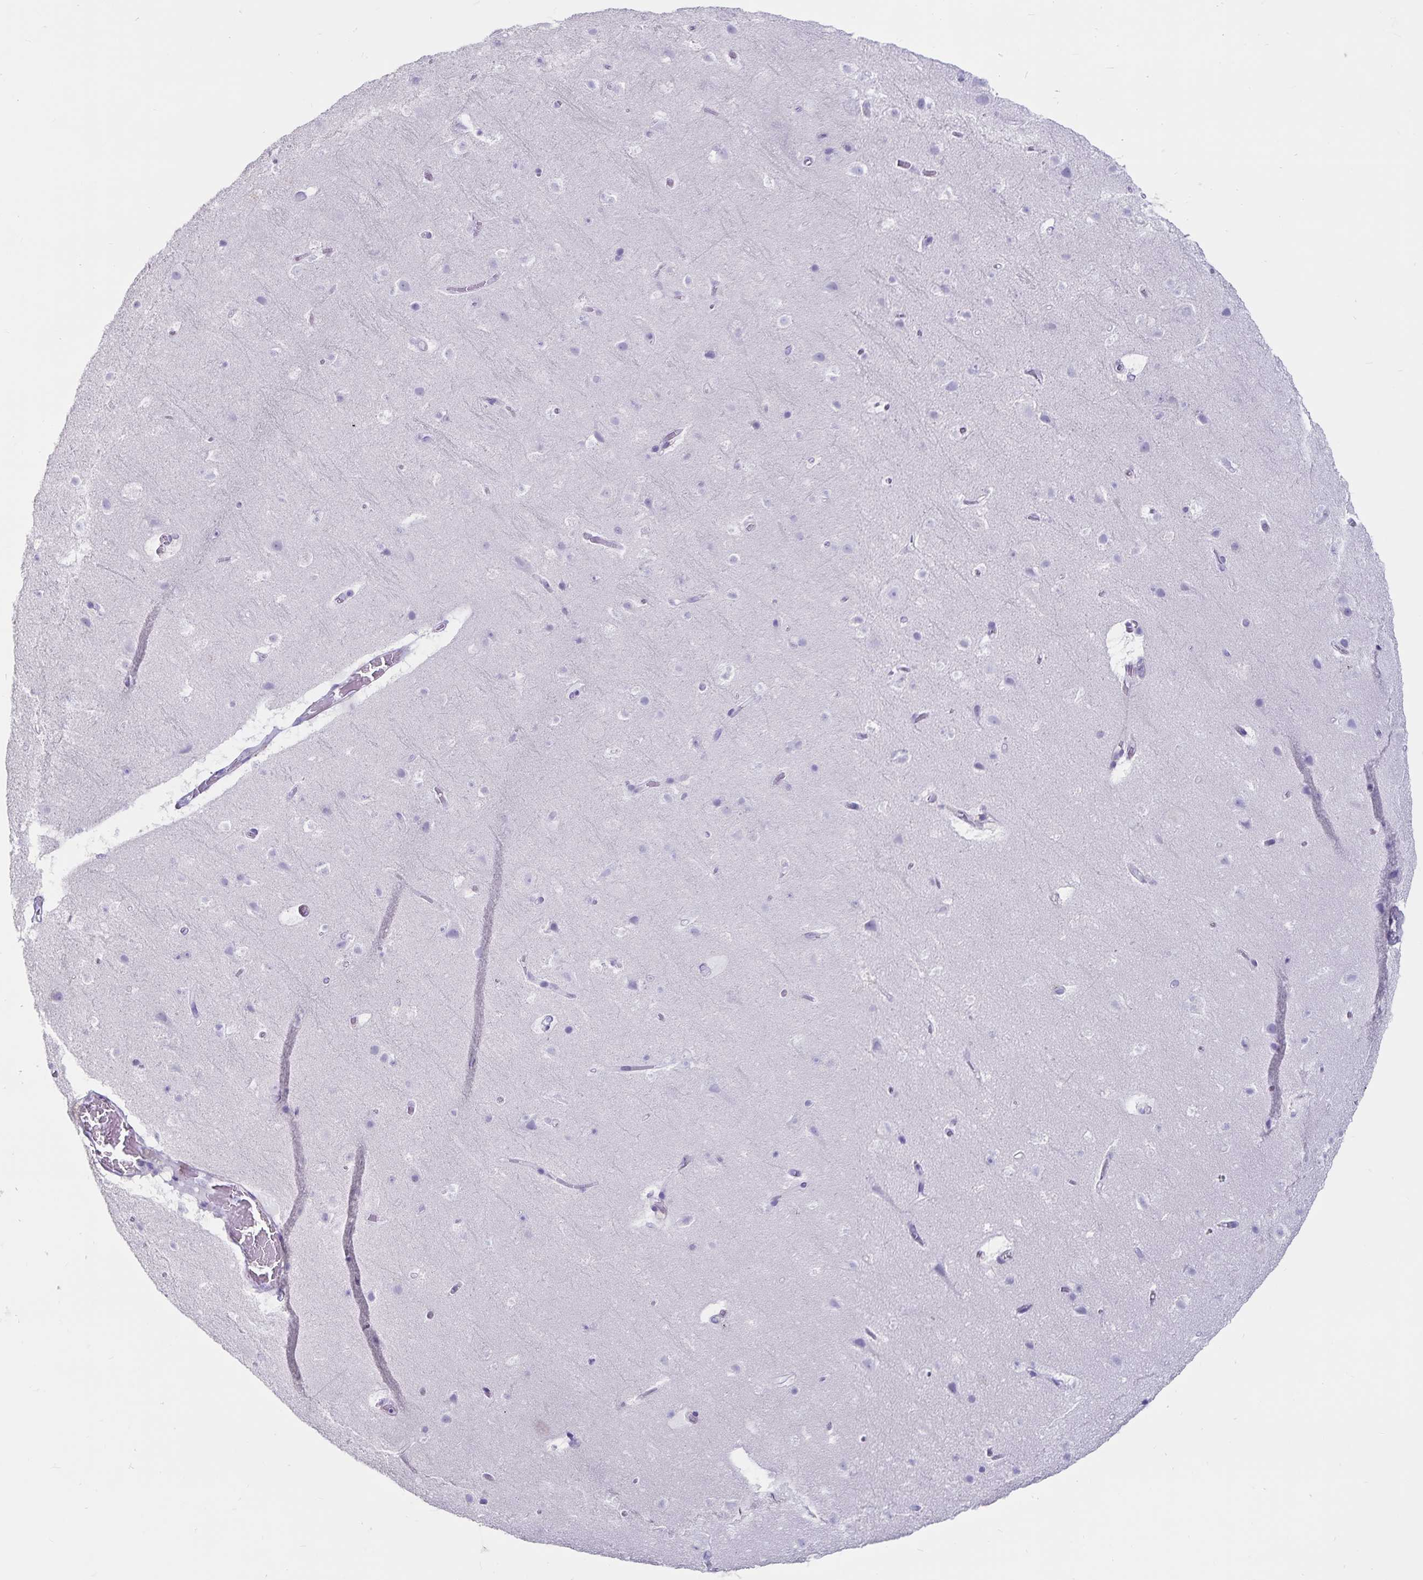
{"staining": {"intensity": "negative", "quantity": "none", "location": "none"}, "tissue": "cerebral cortex", "cell_type": "Endothelial cells", "image_type": "normal", "snomed": [{"axis": "morphology", "description": "Normal tissue, NOS"}, {"axis": "topography", "description": "Cerebral cortex"}], "caption": "This histopathology image is of benign cerebral cortex stained with immunohistochemistry (IHC) to label a protein in brown with the nuclei are counter-stained blue. There is no staining in endothelial cells. The staining was performed using DAB to visualize the protein expression in brown, while the nuclei were stained in blue with hematoxylin (Magnification: 20x).", "gene": "GPR137", "patient": {"sex": "female", "age": 42}}